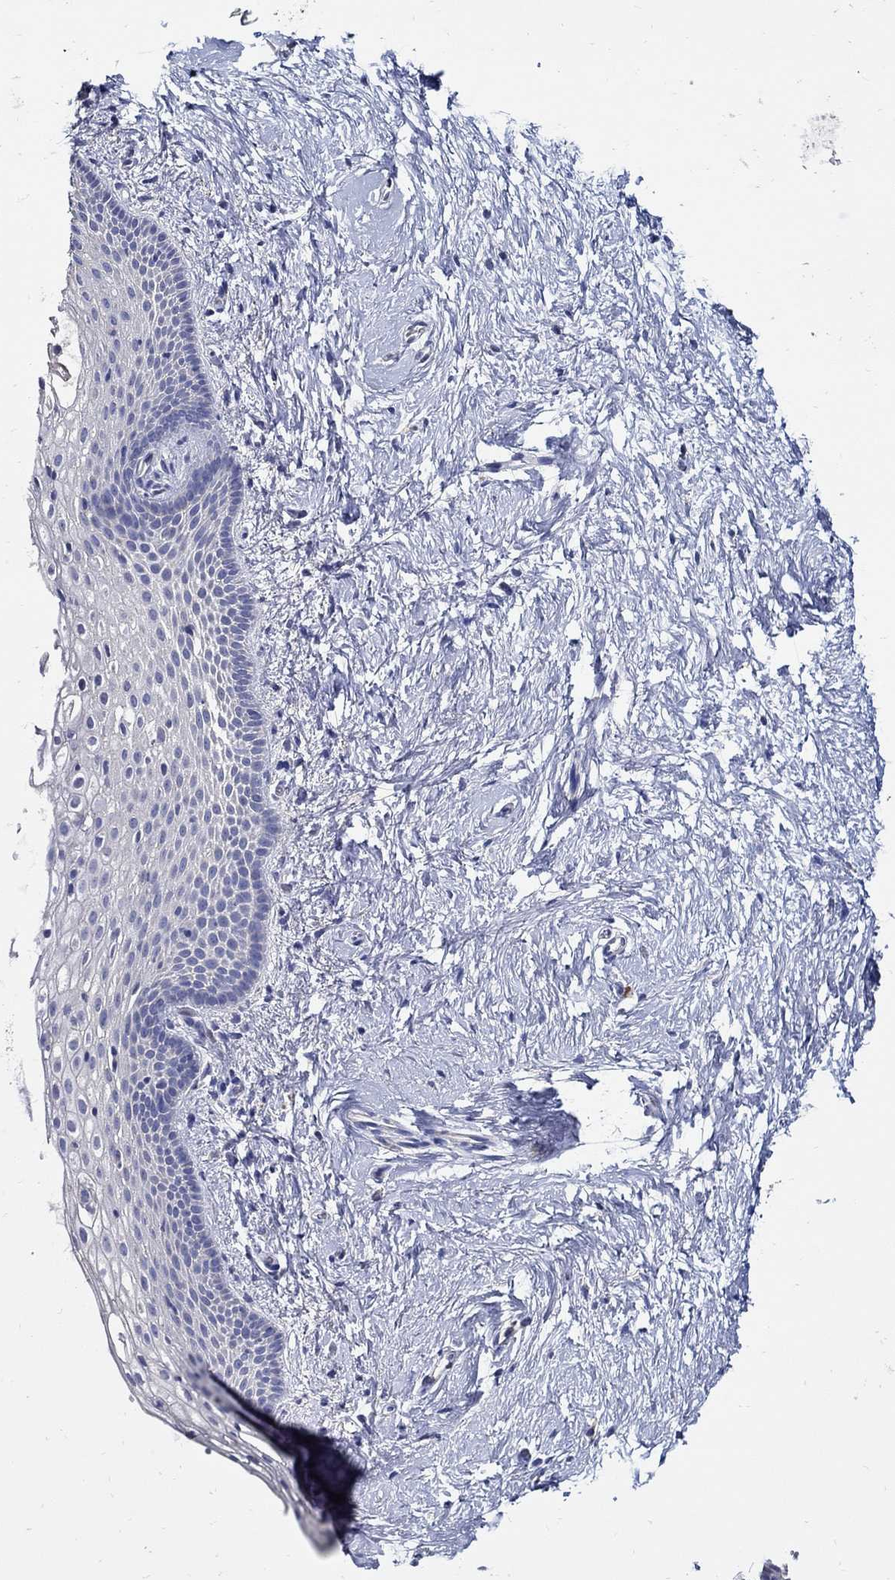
{"staining": {"intensity": "negative", "quantity": "none", "location": "none"}, "tissue": "vagina", "cell_type": "Squamous epithelial cells", "image_type": "normal", "snomed": [{"axis": "morphology", "description": "Normal tissue, NOS"}, {"axis": "topography", "description": "Vagina"}], "caption": "Squamous epithelial cells are negative for protein expression in normal human vagina. (DAB IHC visualized using brightfield microscopy, high magnification).", "gene": "PRX", "patient": {"sex": "female", "age": 61}}